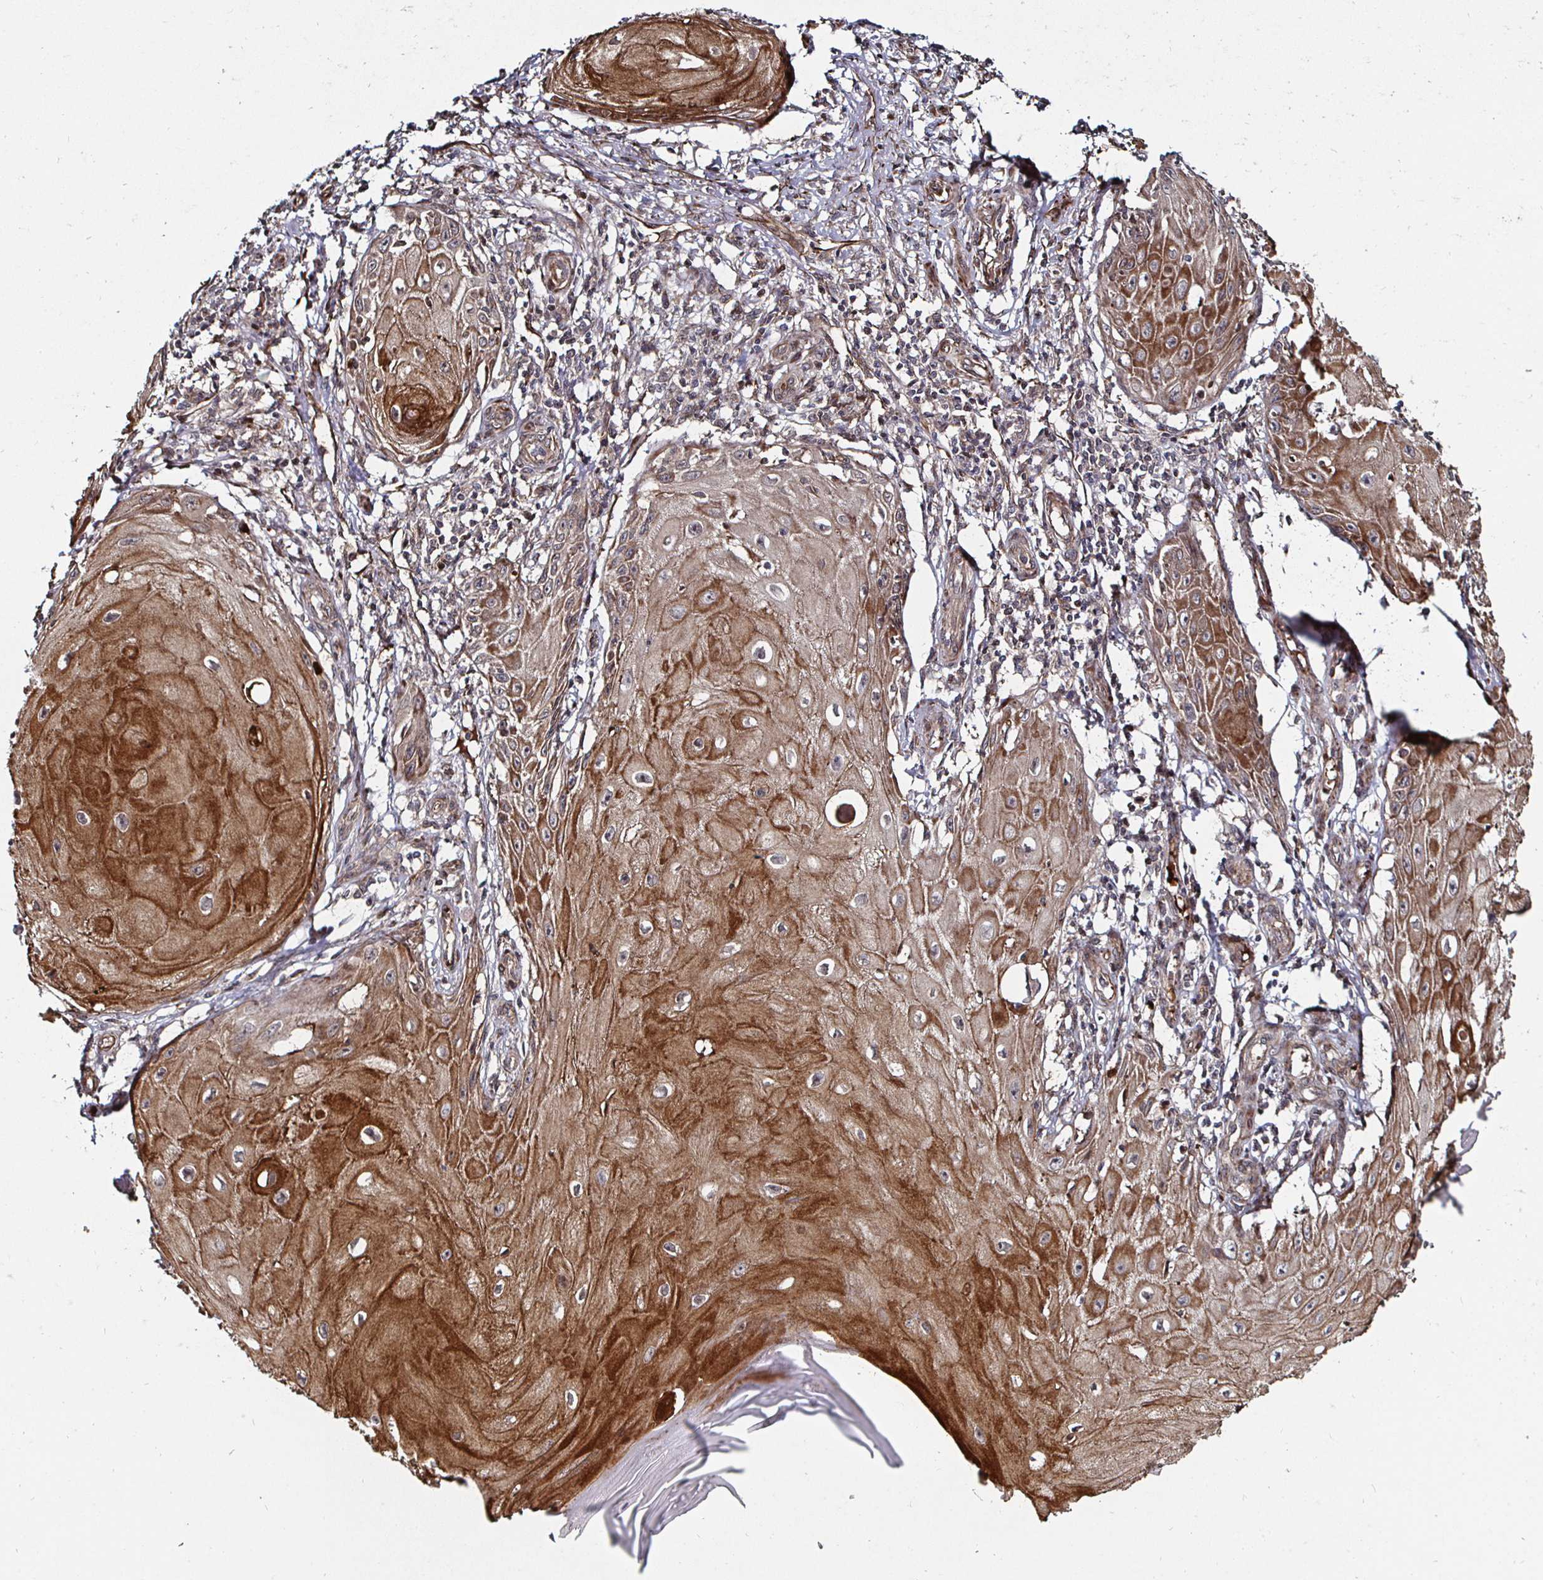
{"staining": {"intensity": "moderate", "quantity": ">75%", "location": "cytoplasmic/membranous"}, "tissue": "skin cancer", "cell_type": "Tumor cells", "image_type": "cancer", "snomed": [{"axis": "morphology", "description": "Squamous cell carcinoma, NOS"}, {"axis": "topography", "description": "Skin"}], "caption": "Protein expression analysis of squamous cell carcinoma (skin) exhibits moderate cytoplasmic/membranous staining in approximately >75% of tumor cells. Using DAB (brown) and hematoxylin (blue) stains, captured at high magnification using brightfield microscopy.", "gene": "TBKBP1", "patient": {"sex": "female", "age": 77}}